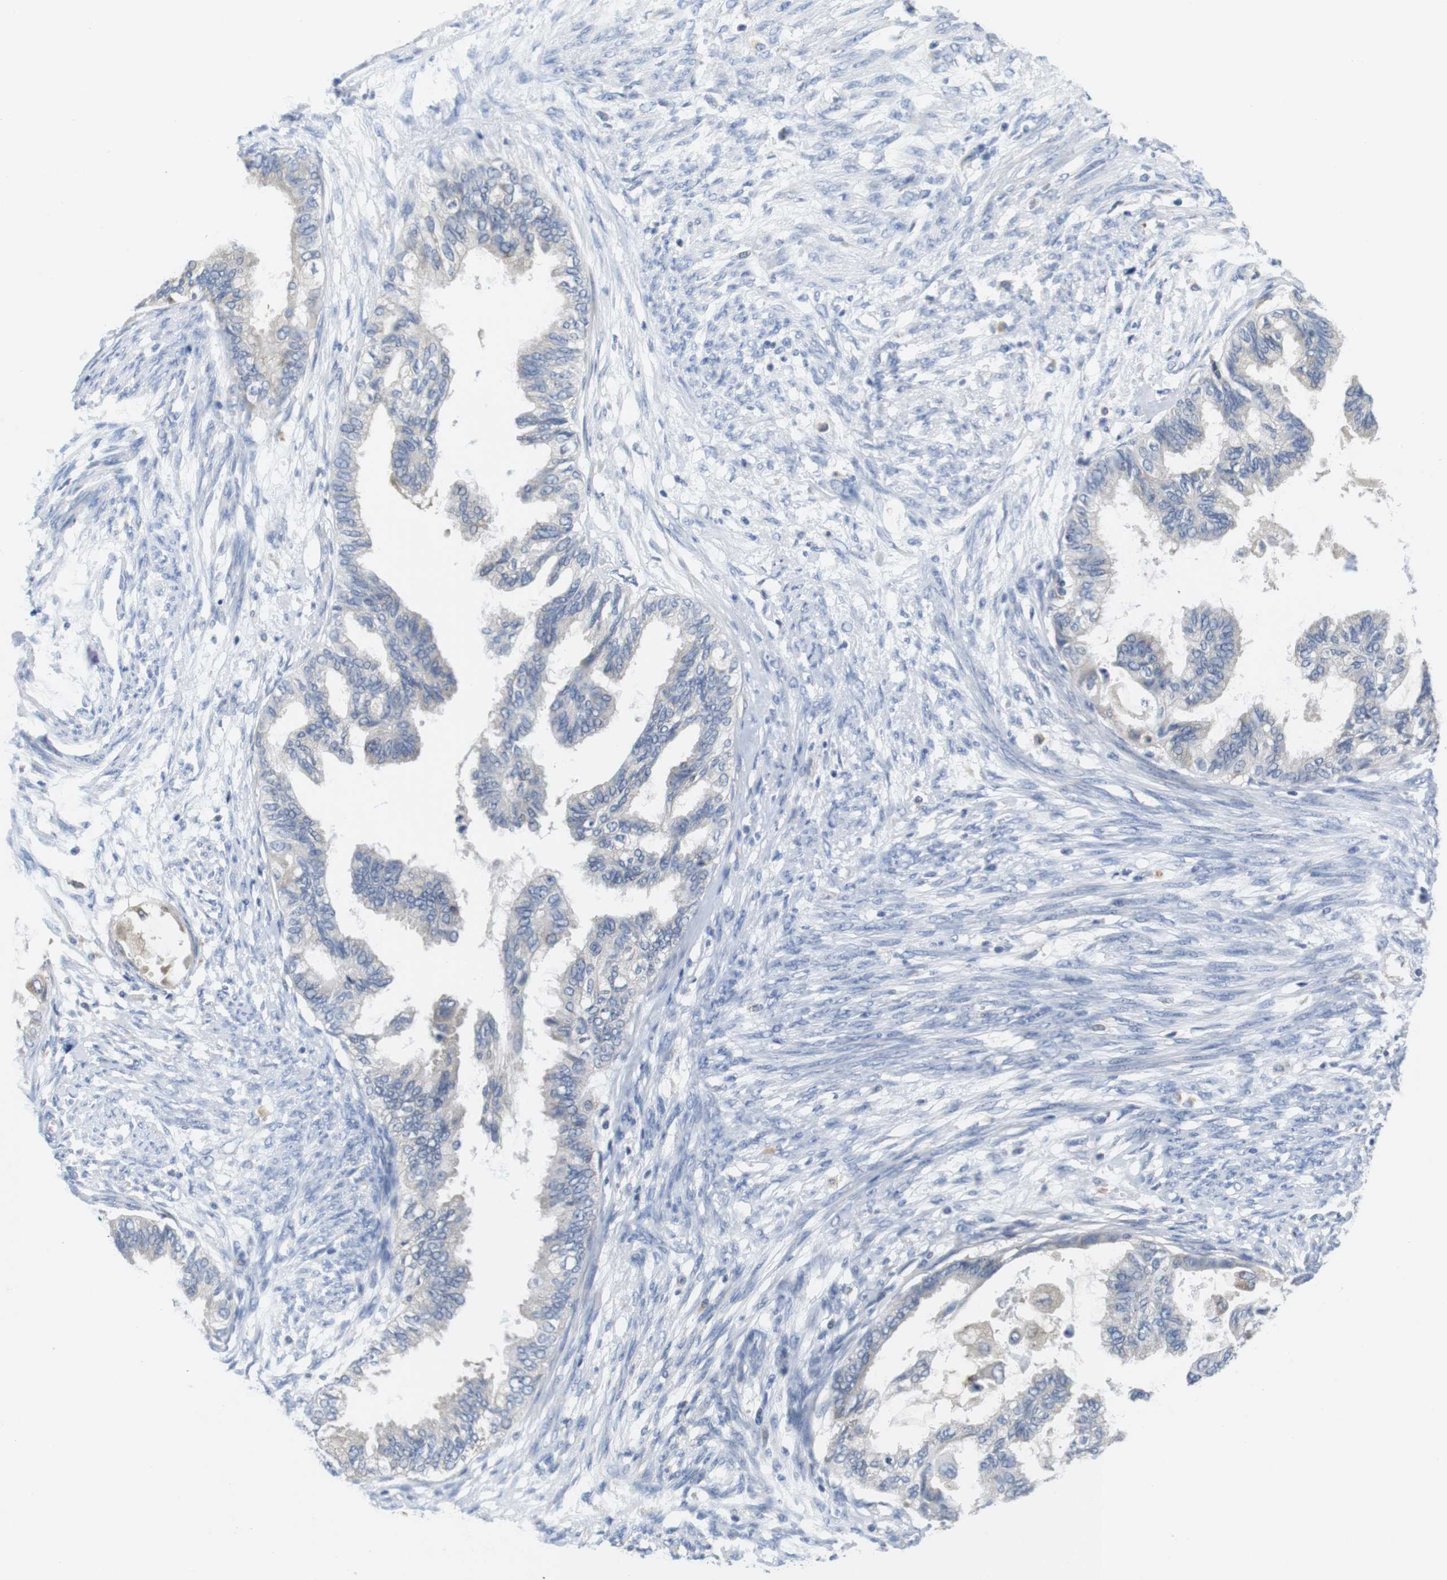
{"staining": {"intensity": "negative", "quantity": "none", "location": "none"}, "tissue": "cervical cancer", "cell_type": "Tumor cells", "image_type": "cancer", "snomed": [{"axis": "morphology", "description": "Normal tissue, NOS"}, {"axis": "morphology", "description": "Adenocarcinoma, NOS"}, {"axis": "topography", "description": "Cervix"}, {"axis": "topography", "description": "Endometrium"}], "caption": "This is a image of immunohistochemistry staining of adenocarcinoma (cervical), which shows no staining in tumor cells.", "gene": "CNGA2", "patient": {"sex": "female", "age": 86}}